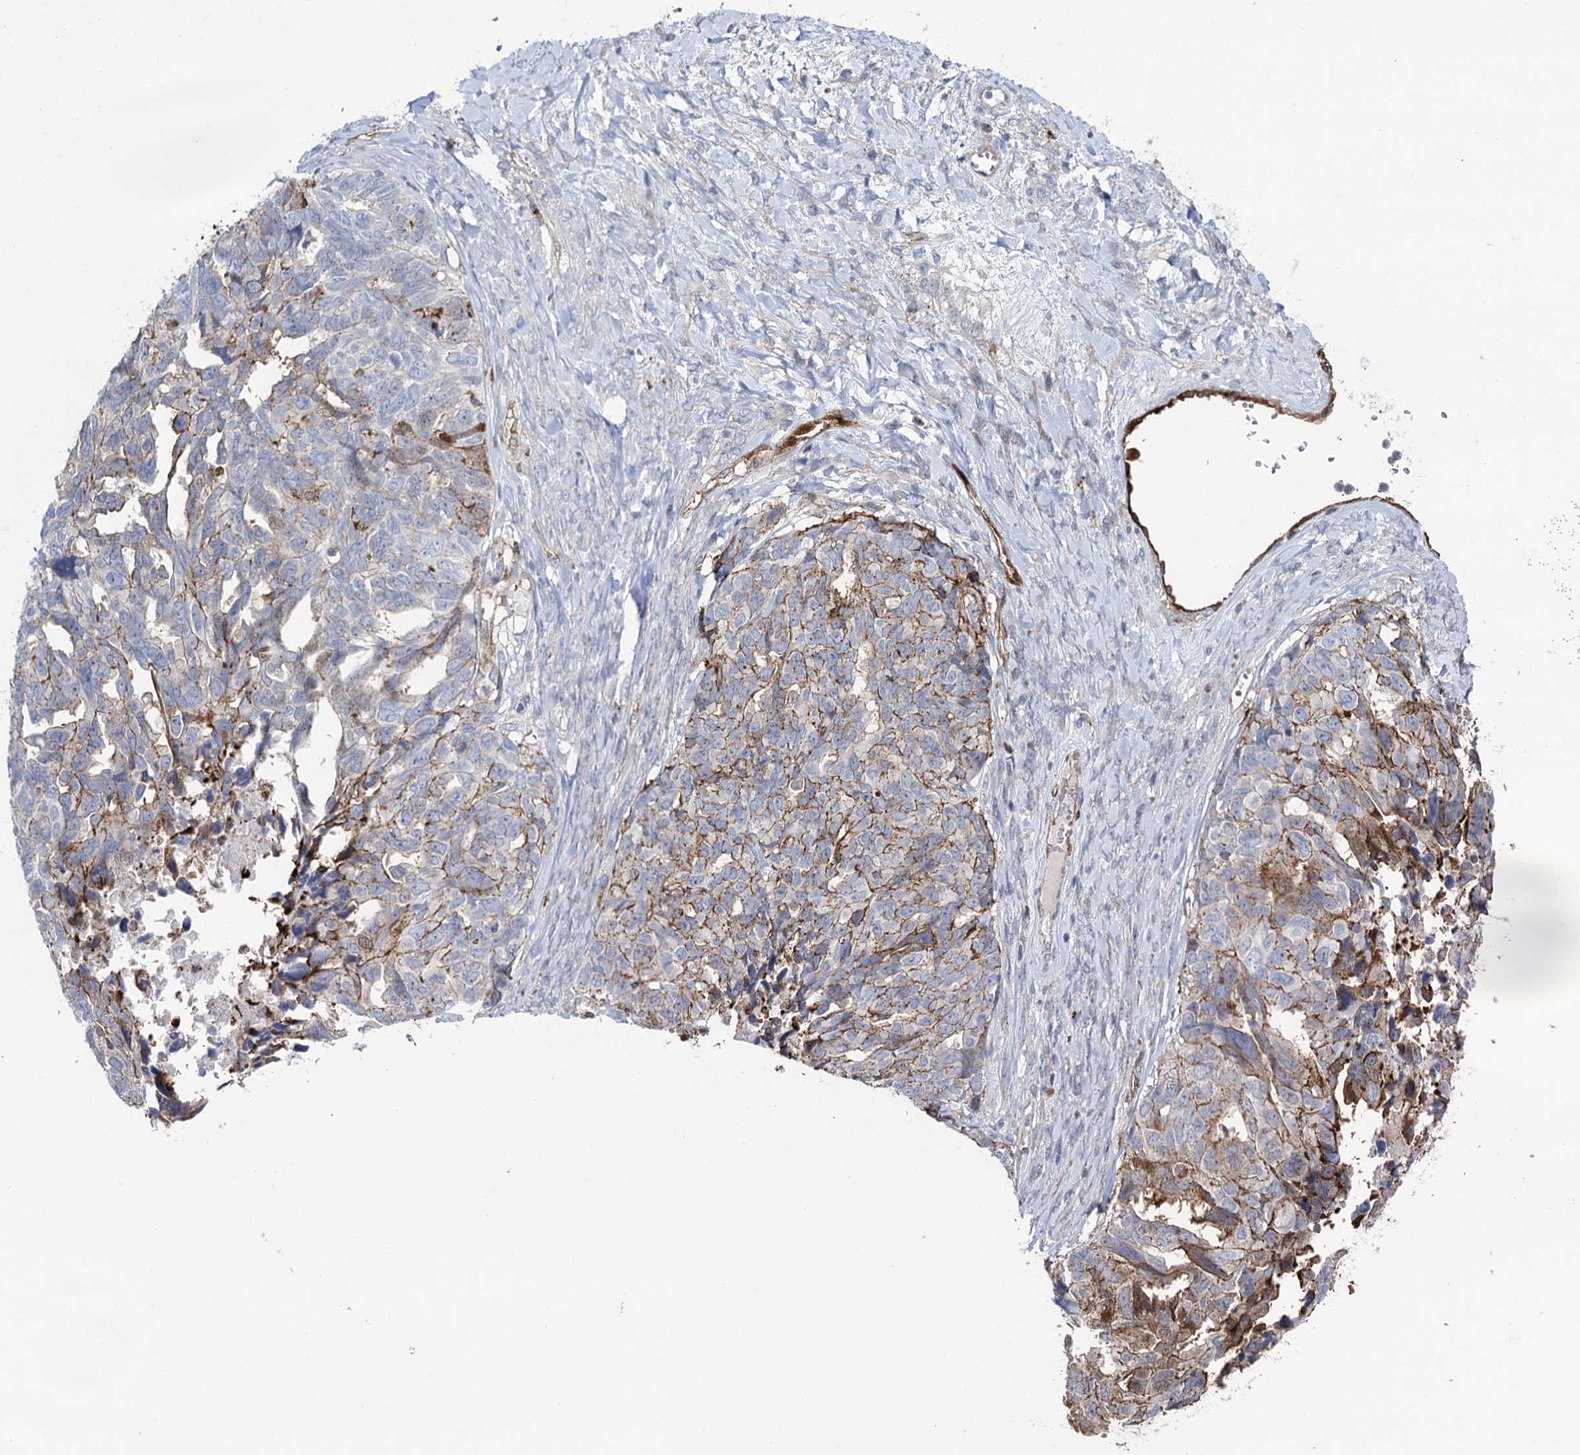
{"staining": {"intensity": "moderate", "quantity": "25%-75%", "location": "cytoplasmic/membranous"}, "tissue": "ovarian cancer", "cell_type": "Tumor cells", "image_type": "cancer", "snomed": [{"axis": "morphology", "description": "Cystadenocarcinoma, serous, NOS"}, {"axis": "topography", "description": "Ovary"}], "caption": "Protein analysis of ovarian serous cystadenocarcinoma tissue displays moderate cytoplasmic/membranous staining in approximately 25%-75% of tumor cells.", "gene": "SNCG", "patient": {"sex": "female", "age": 79}}